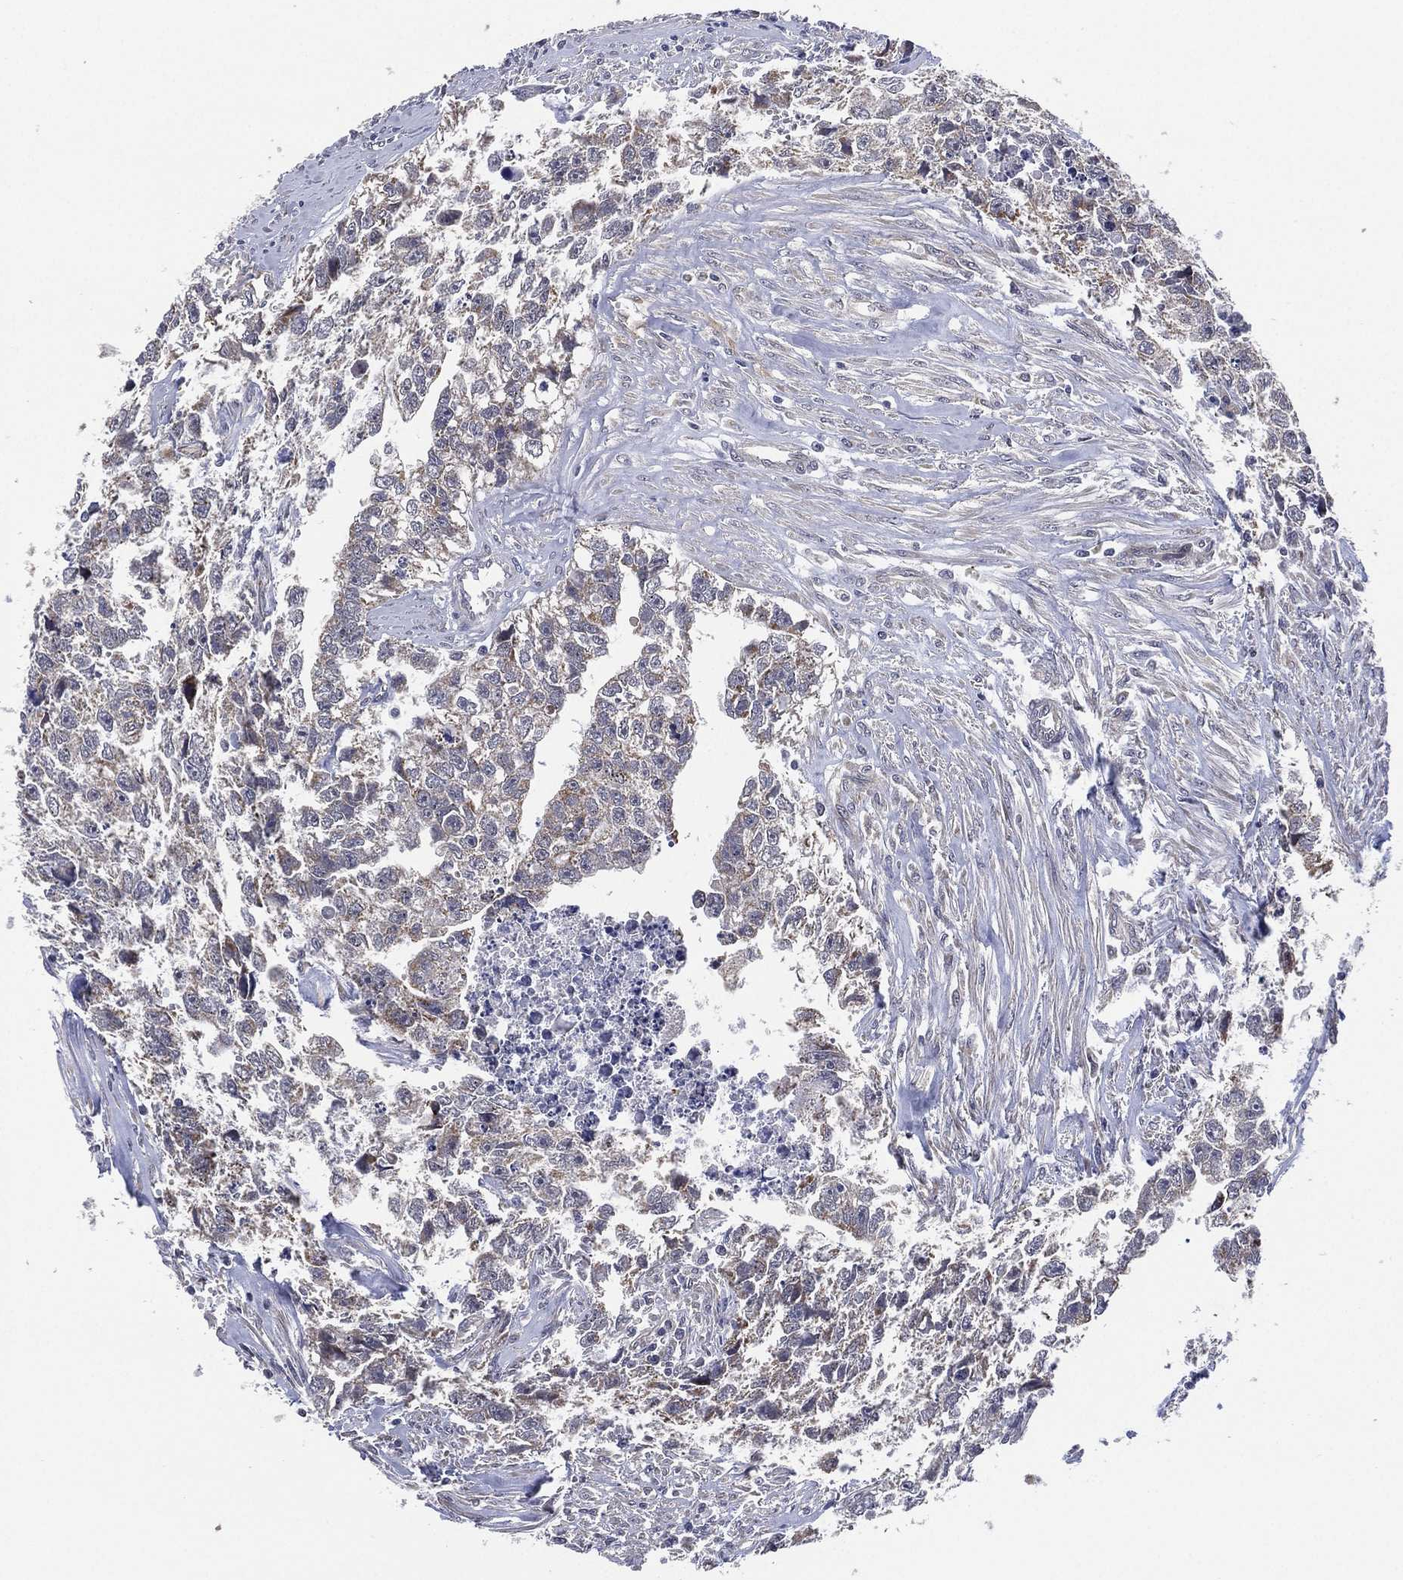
{"staining": {"intensity": "negative", "quantity": "none", "location": "none"}, "tissue": "testis cancer", "cell_type": "Tumor cells", "image_type": "cancer", "snomed": [{"axis": "morphology", "description": "Carcinoma, Embryonal, NOS"}, {"axis": "morphology", "description": "Teratoma, malignant, NOS"}, {"axis": "topography", "description": "Testis"}], "caption": "Tumor cells are negative for protein expression in human testis cancer. Nuclei are stained in blue.", "gene": "SELENOO", "patient": {"sex": "male", "age": 44}}